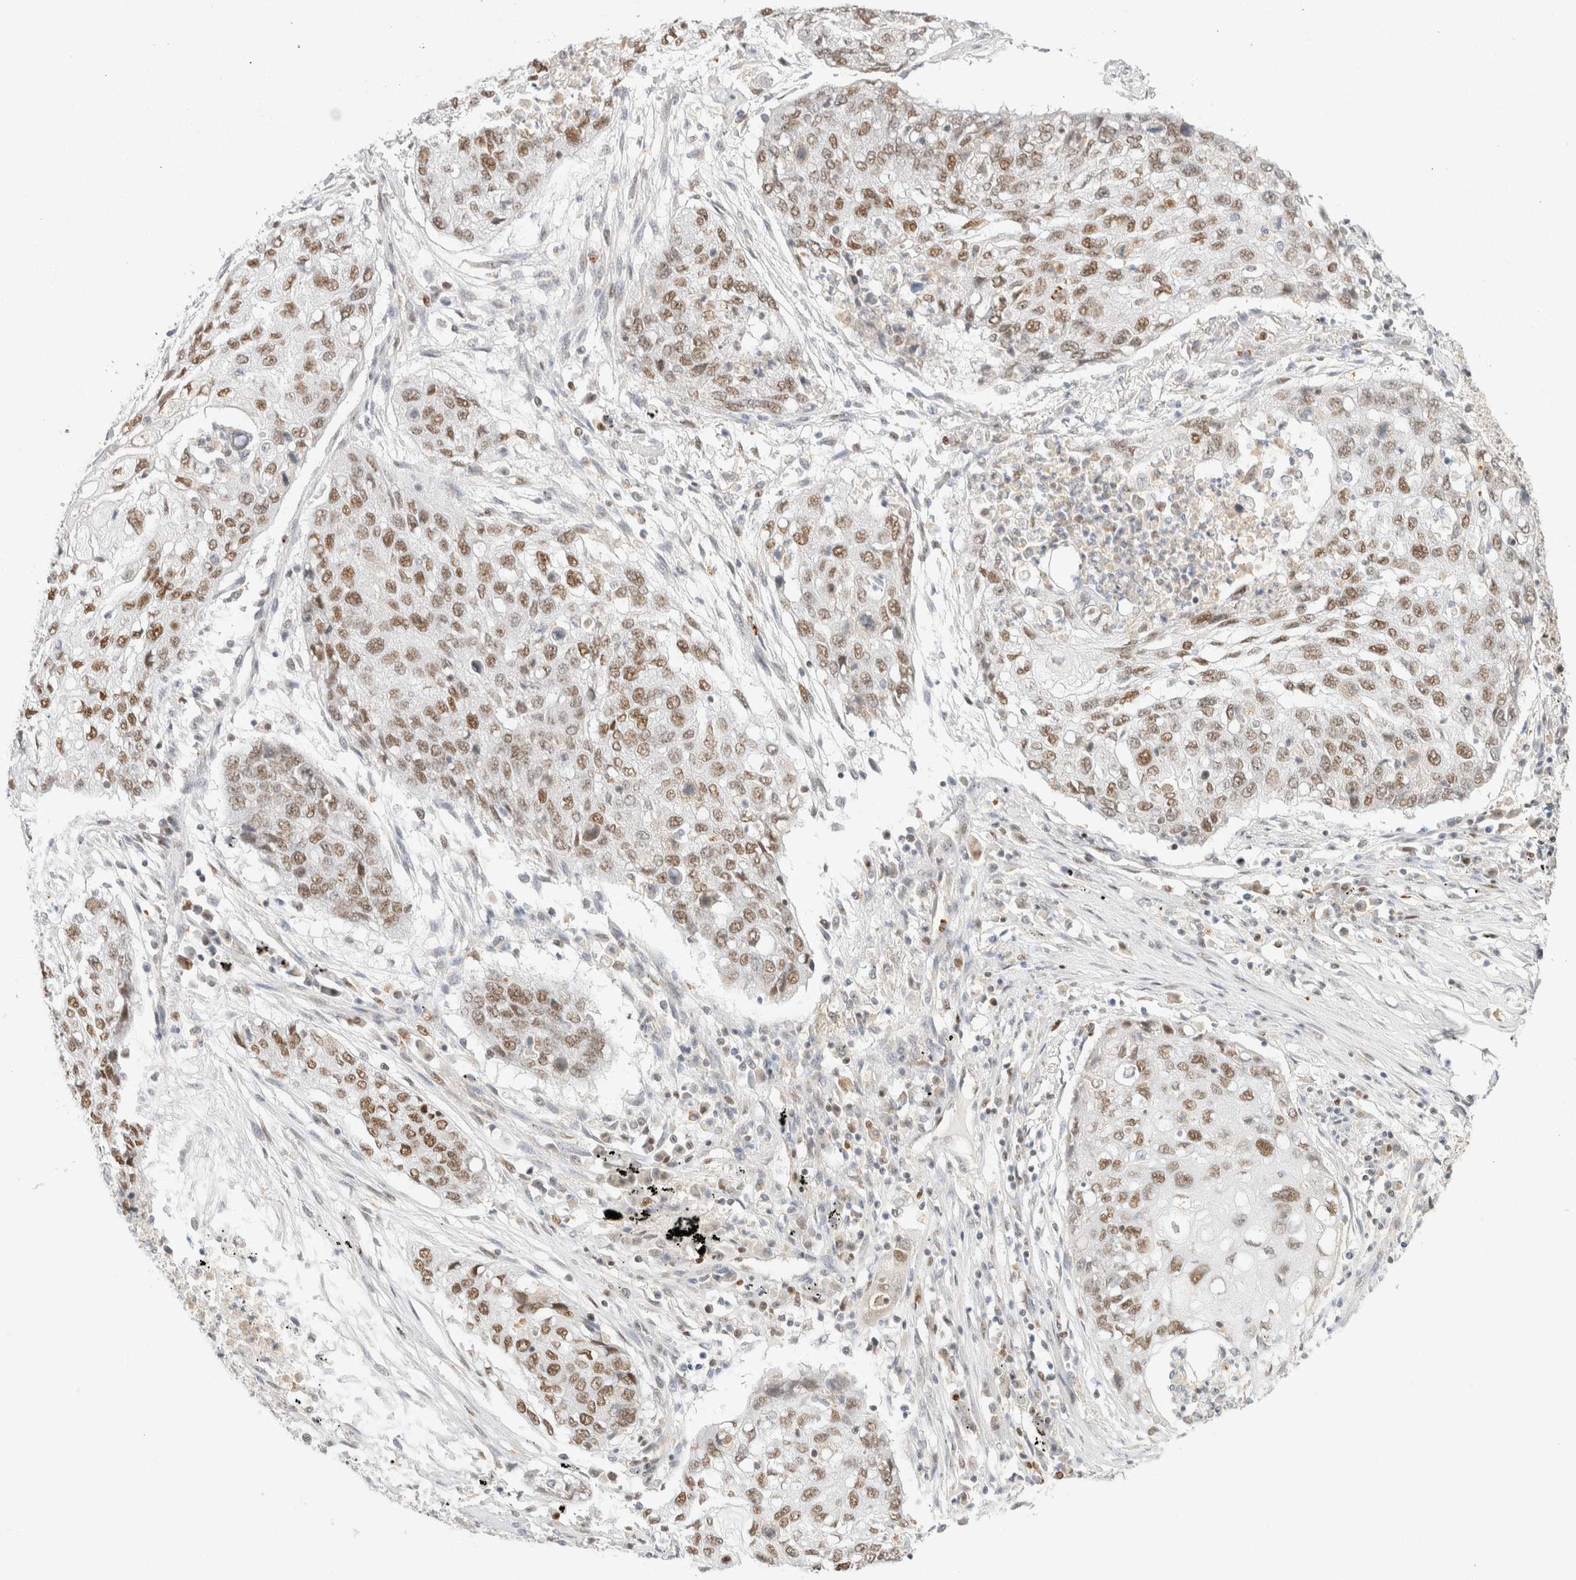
{"staining": {"intensity": "weak", "quantity": ">75%", "location": "nuclear"}, "tissue": "lung cancer", "cell_type": "Tumor cells", "image_type": "cancer", "snomed": [{"axis": "morphology", "description": "Squamous cell carcinoma, NOS"}, {"axis": "topography", "description": "Lung"}], "caption": "Immunohistochemical staining of squamous cell carcinoma (lung) exhibits low levels of weak nuclear expression in approximately >75% of tumor cells. (IHC, brightfield microscopy, high magnification).", "gene": "DDB2", "patient": {"sex": "female", "age": 63}}